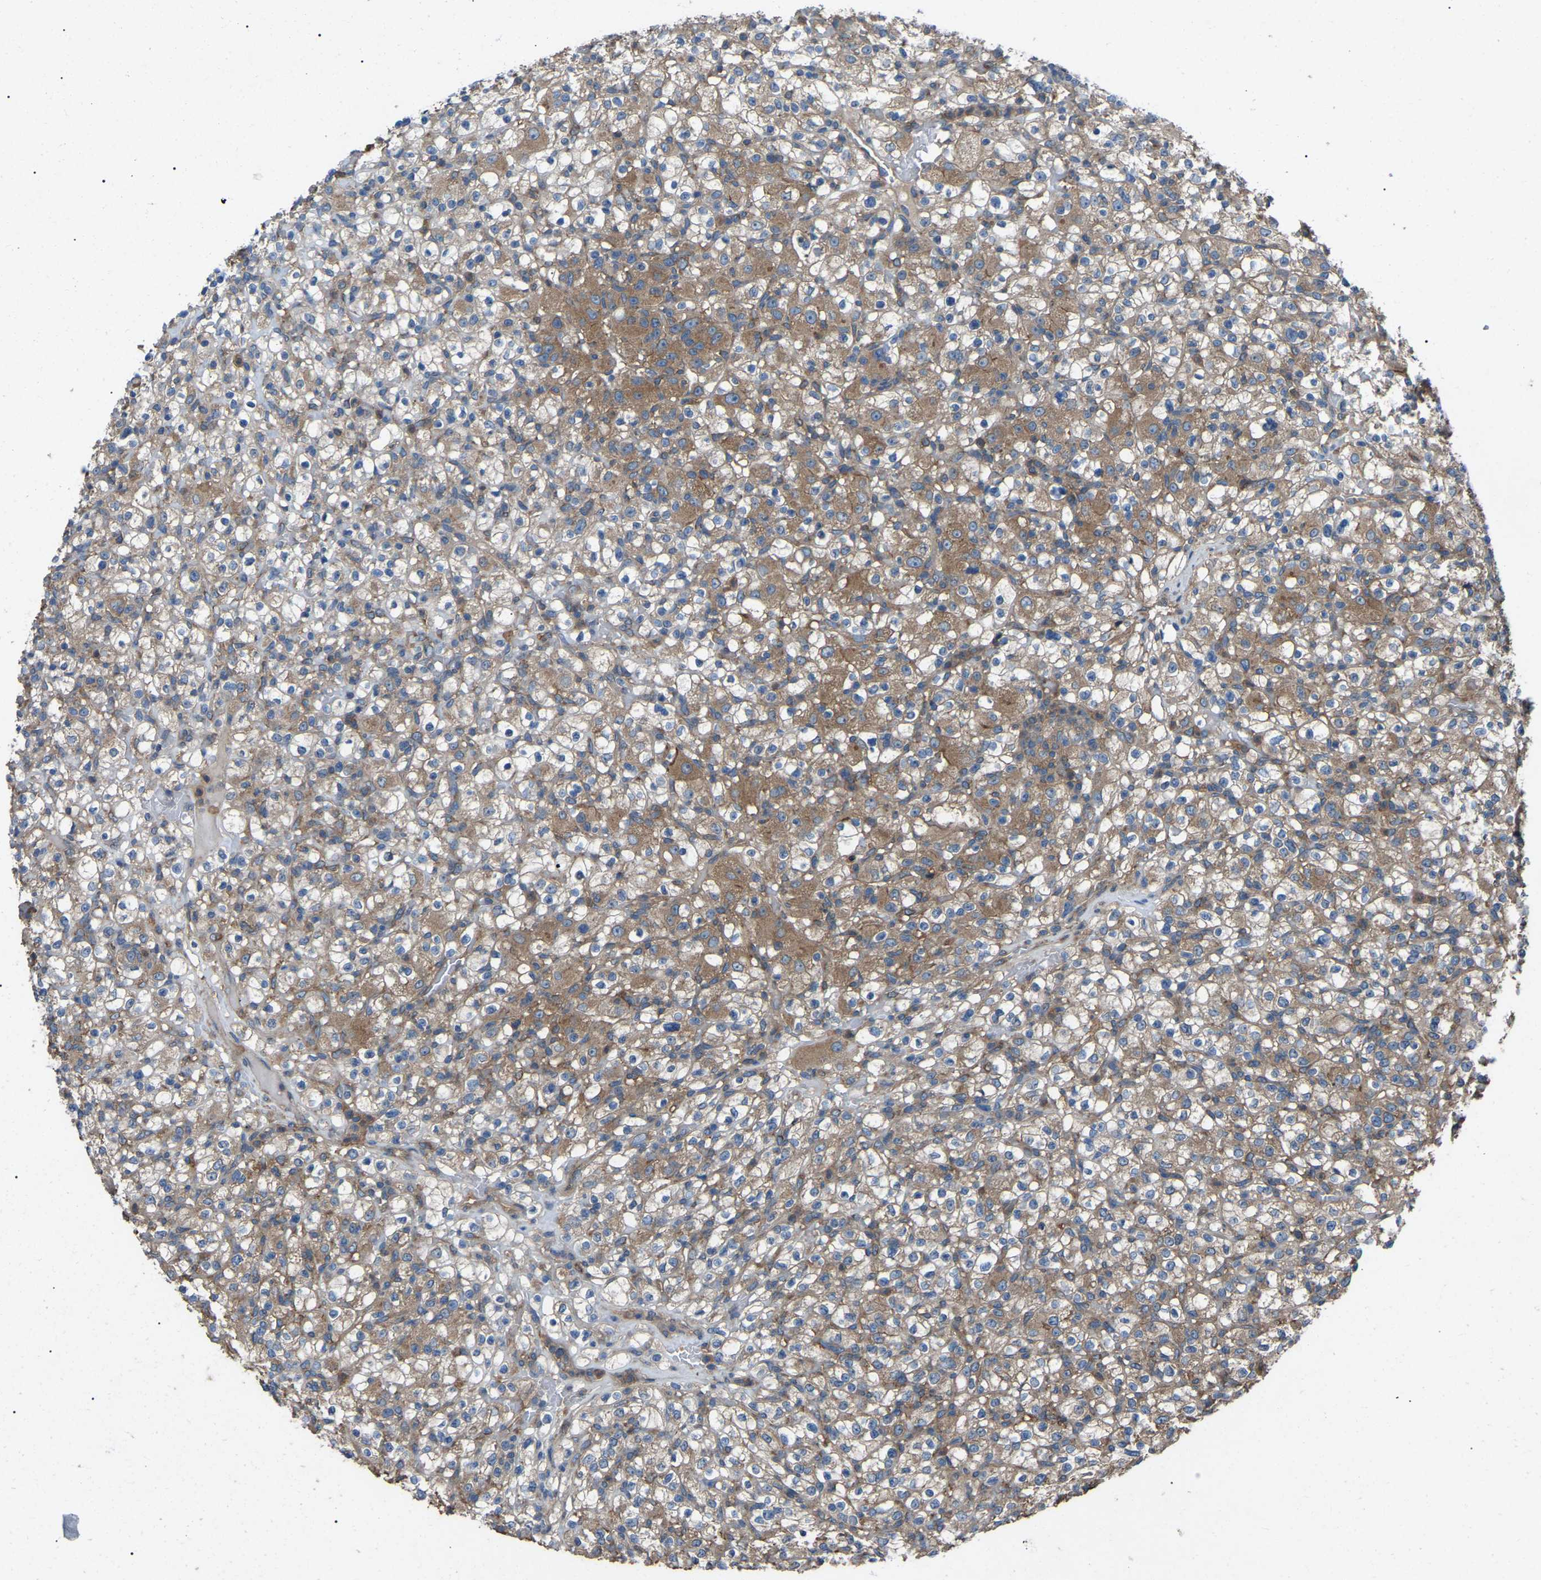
{"staining": {"intensity": "moderate", "quantity": ">75%", "location": "cytoplasmic/membranous"}, "tissue": "renal cancer", "cell_type": "Tumor cells", "image_type": "cancer", "snomed": [{"axis": "morphology", "description": "Normal tissue, NOS"}, {"axis": "morphology", "description": "Adenocarcinoma, NOS"}, {"axis": "topography", "description": "Kidney"}], "caption": "Renal cancer tissue reveals moderate cytoplasmic/membranous positivity in approximately >75% of tumor cells, visualized by immunohistochemistry.", "gene": "AIMP1", "patient": {"sex": "female", "age": 72}}